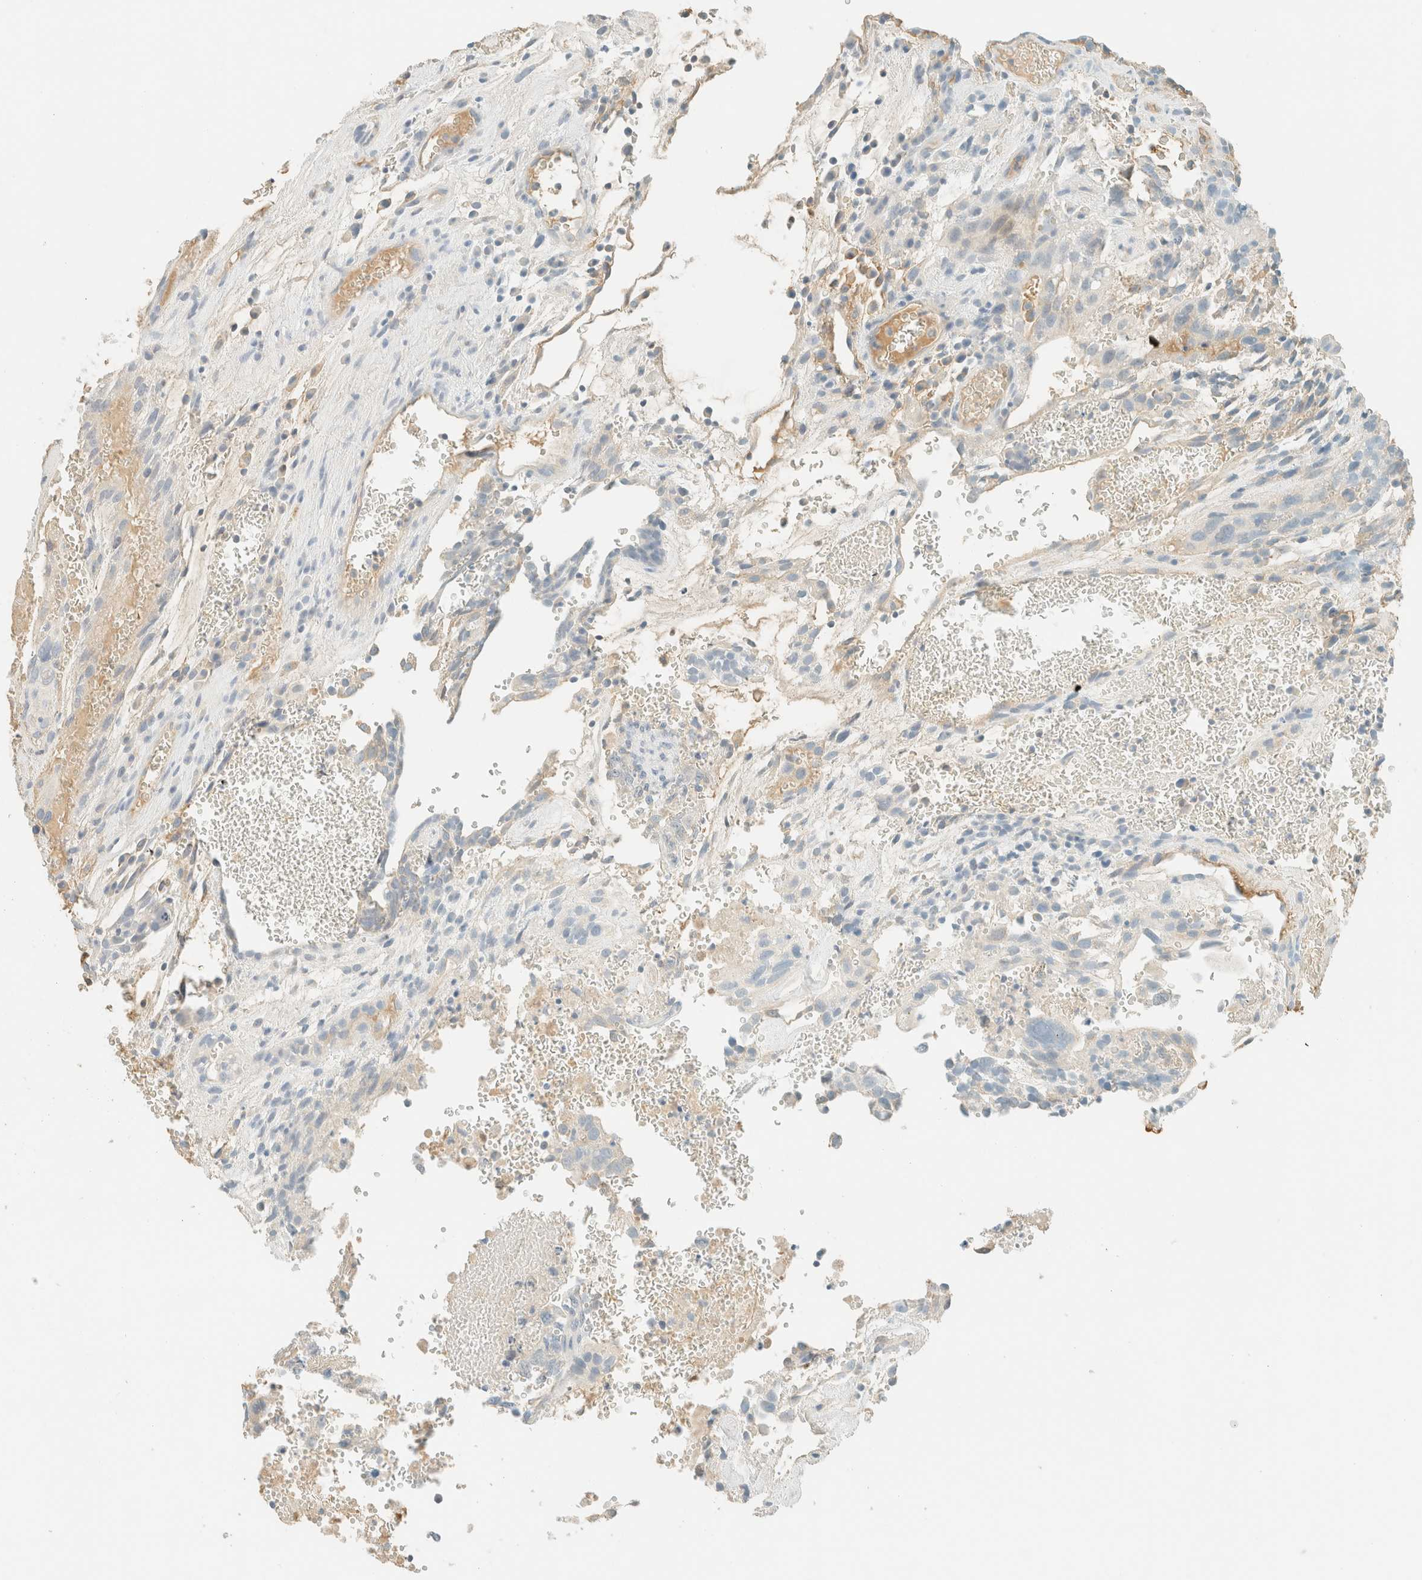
{"staining": {"intensity": "negative", "quantity": "none", "location": "none"}, "tissue": "testis cancer", "cell_type": "Tumor cells", "image_type": "cancer", "snomed": [{"axis": "morphology", "description": "Seminoma, NOS"}, {"axis": "morphology", "description": "Carcinoma, Embryonal, NOS"}, {"axis": "topography", "description": "Testis"}], "caption": "Immunohistochemical staining of human testis cancer (seminoma) exhibits no significant expression in tumor cells.", "gene": "GPA33", "patient": {"sex": "male", "age": 52}}